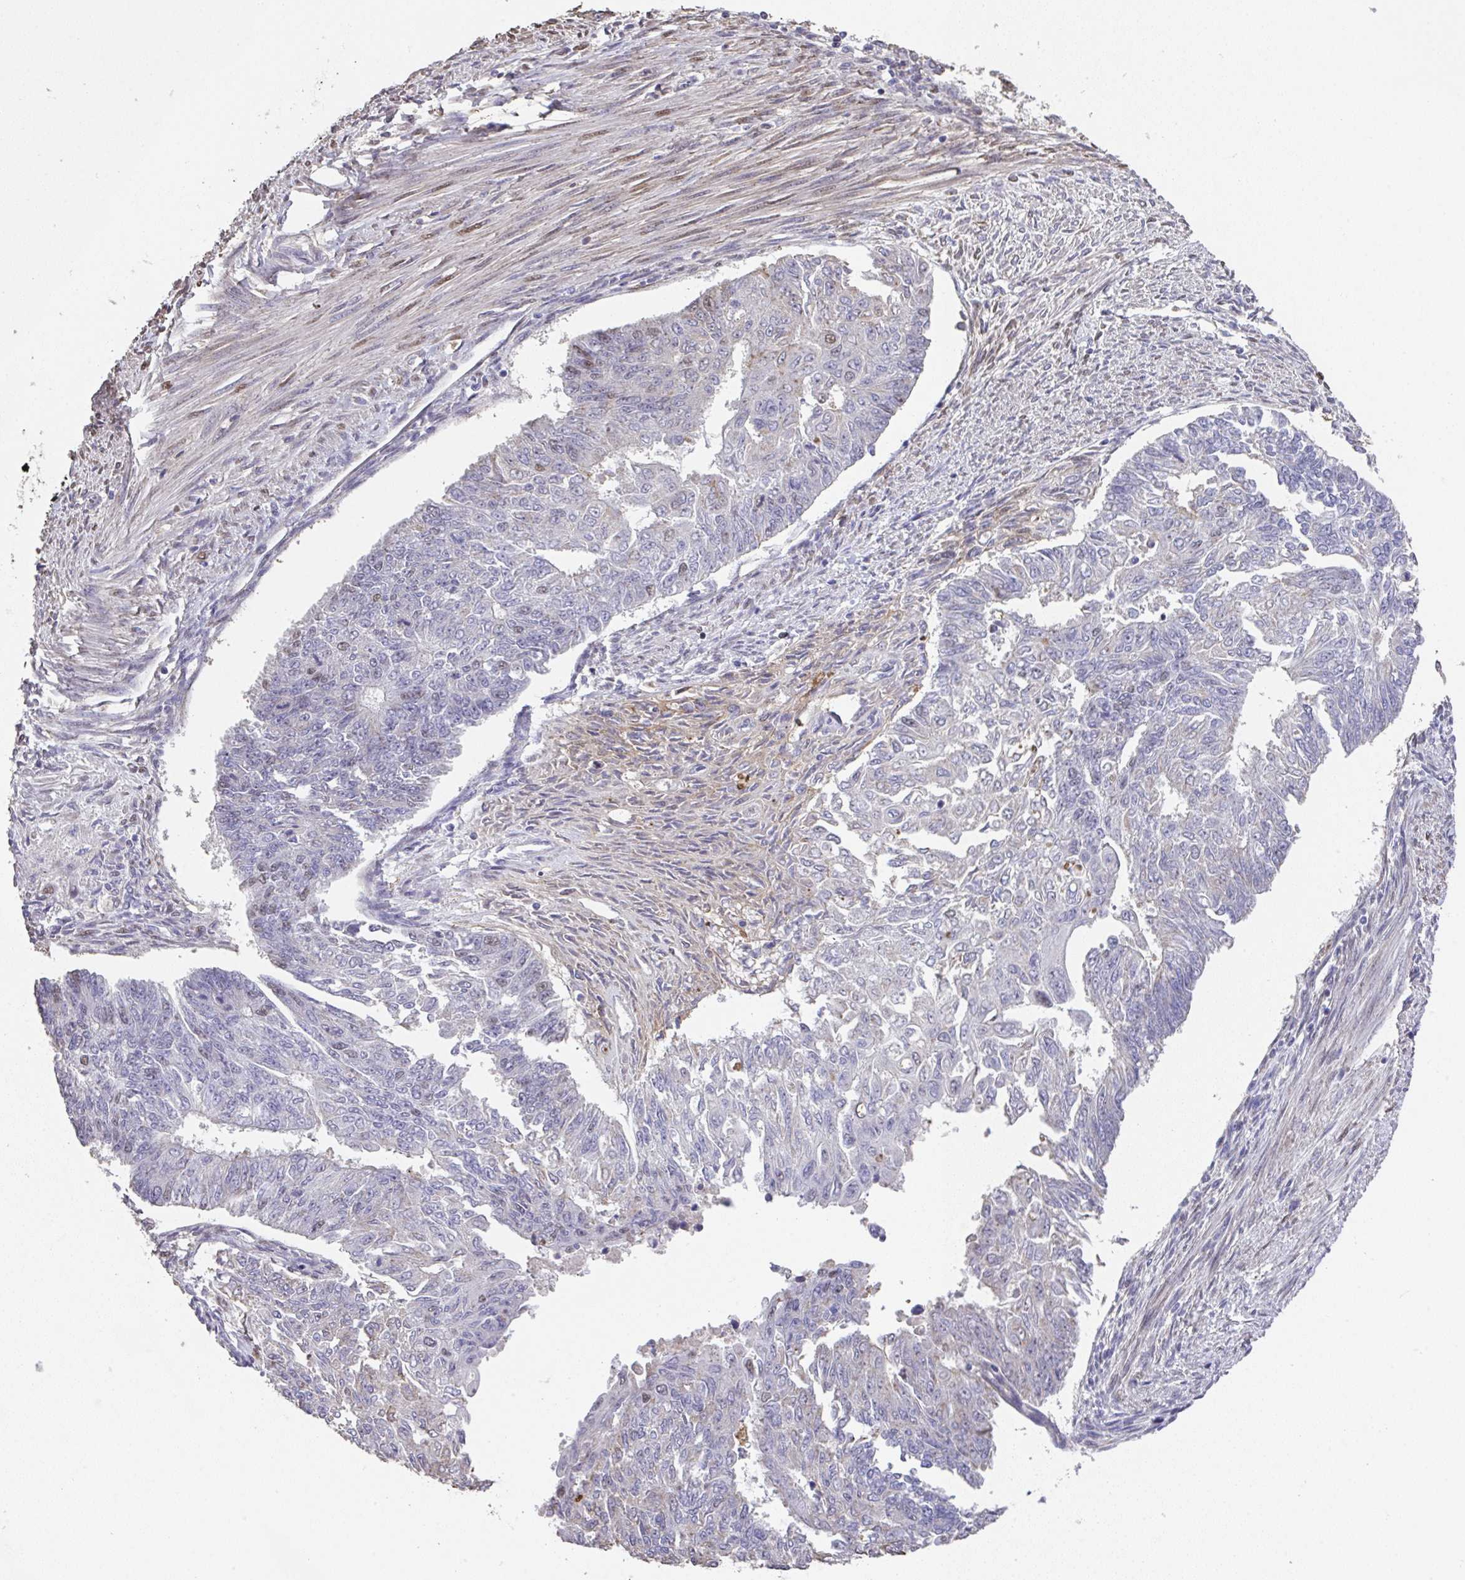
{"staining": {"intensity": "negative", "quantity": "none", "location": "none"}, "tissue": "endometrial cancer", "cell_type": "Tumor cells", "image_type": "cancer", "snomed": [{"axis": "morphology", "description": "Adenocarcinoma, NOS"}, {"axis": "topography", "description": "Endometrium"}], "caption": "Endometrial adenocarcinoma was stained to show a protein in brown. There is no significant expression in tumor cells.", "gene": "RUNDC3B", "patient": {"sex": "female", "age": 32}}